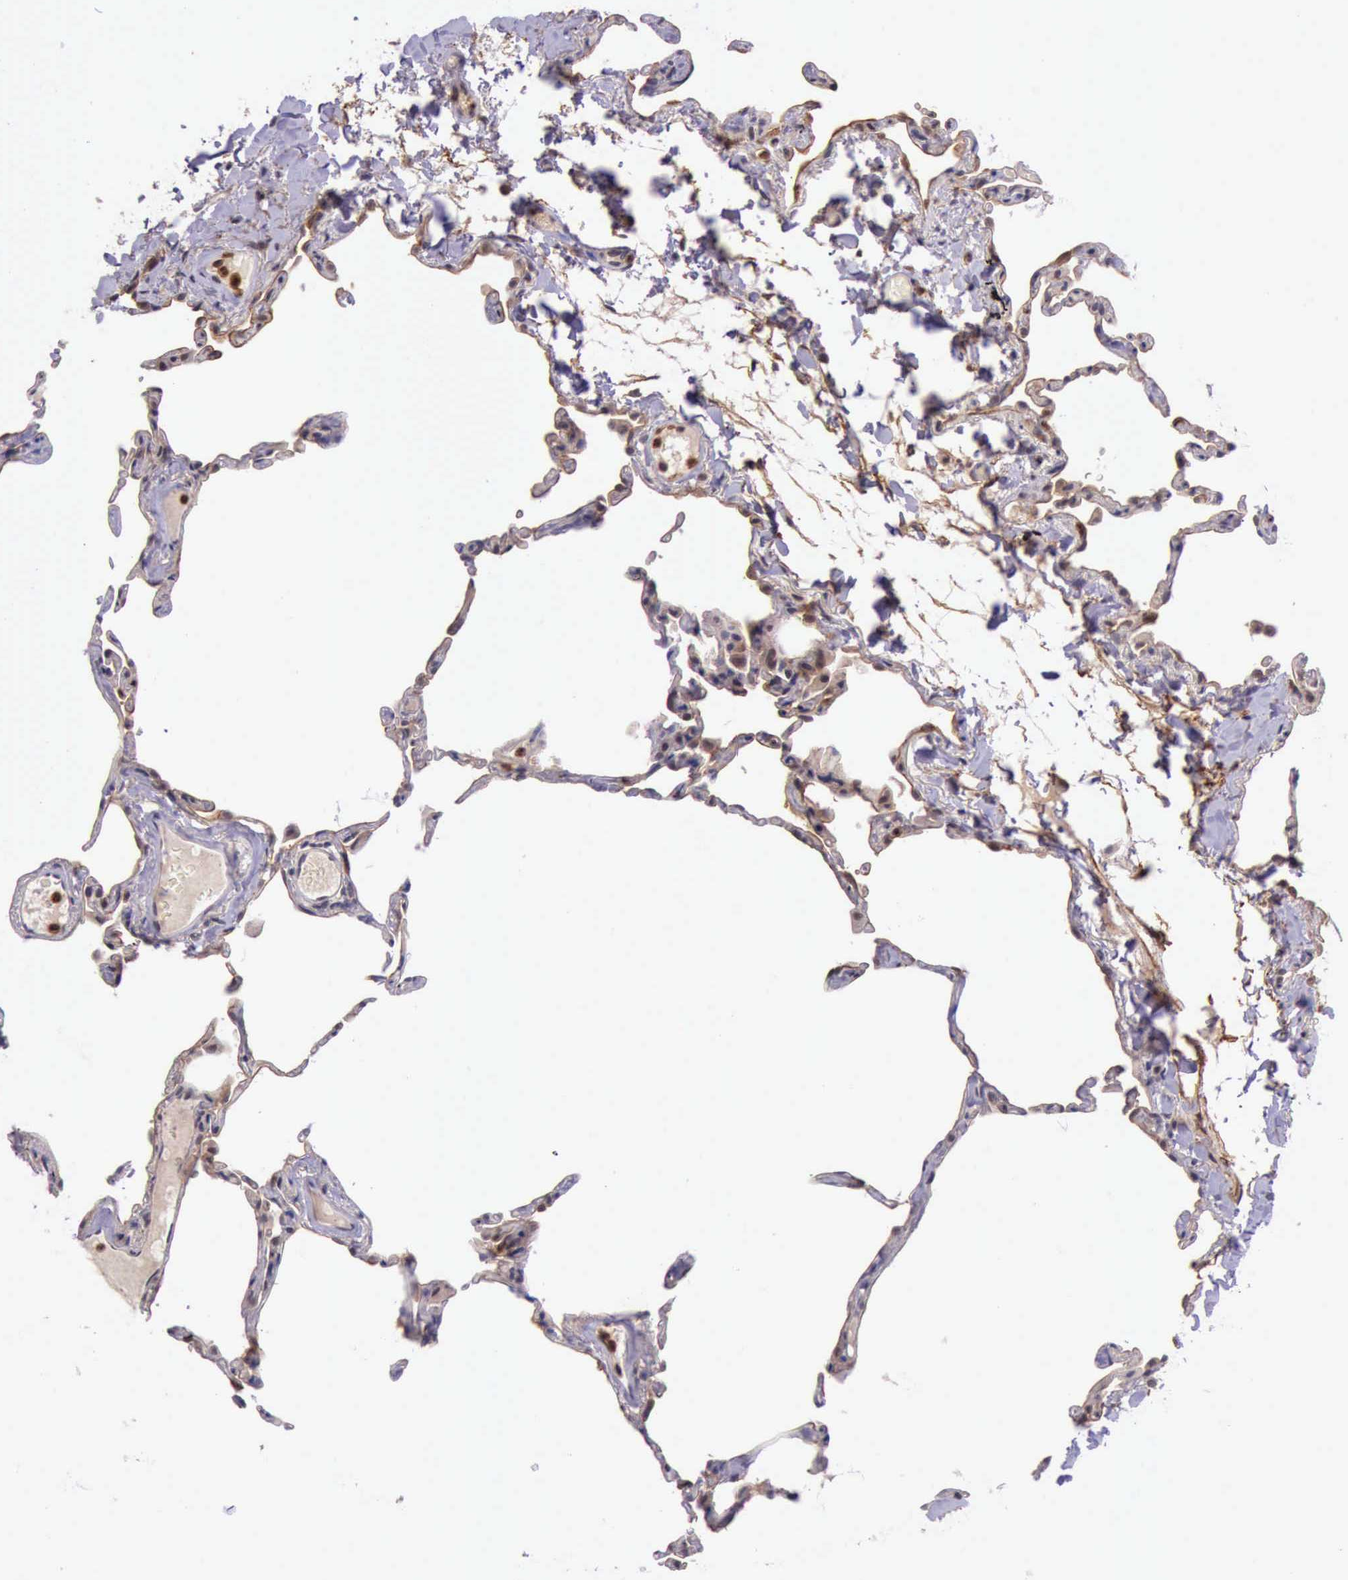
{"staining": {"intensity": "moderate", "quantity": "25%-75%", "location": "cytoplasmic/membranous"}, "tissue": "lung", "cell_type": "Alveolar cells", "image_type": "normal", "snomed": [{"axis": "morphology", "description": "Normal tissue, NOS"}, {"axis": "topography", "description": "Lung"}], "caption": "The histopathology image demonstrates immunohistochemical staining of unremarkable lung. There is moderate cytoplasmic/membranous positivity is identified in about 25%-75% of alveolar cells.", "gene": "PRICKLE3", "patient": {"sex": "female", "age": 75}}